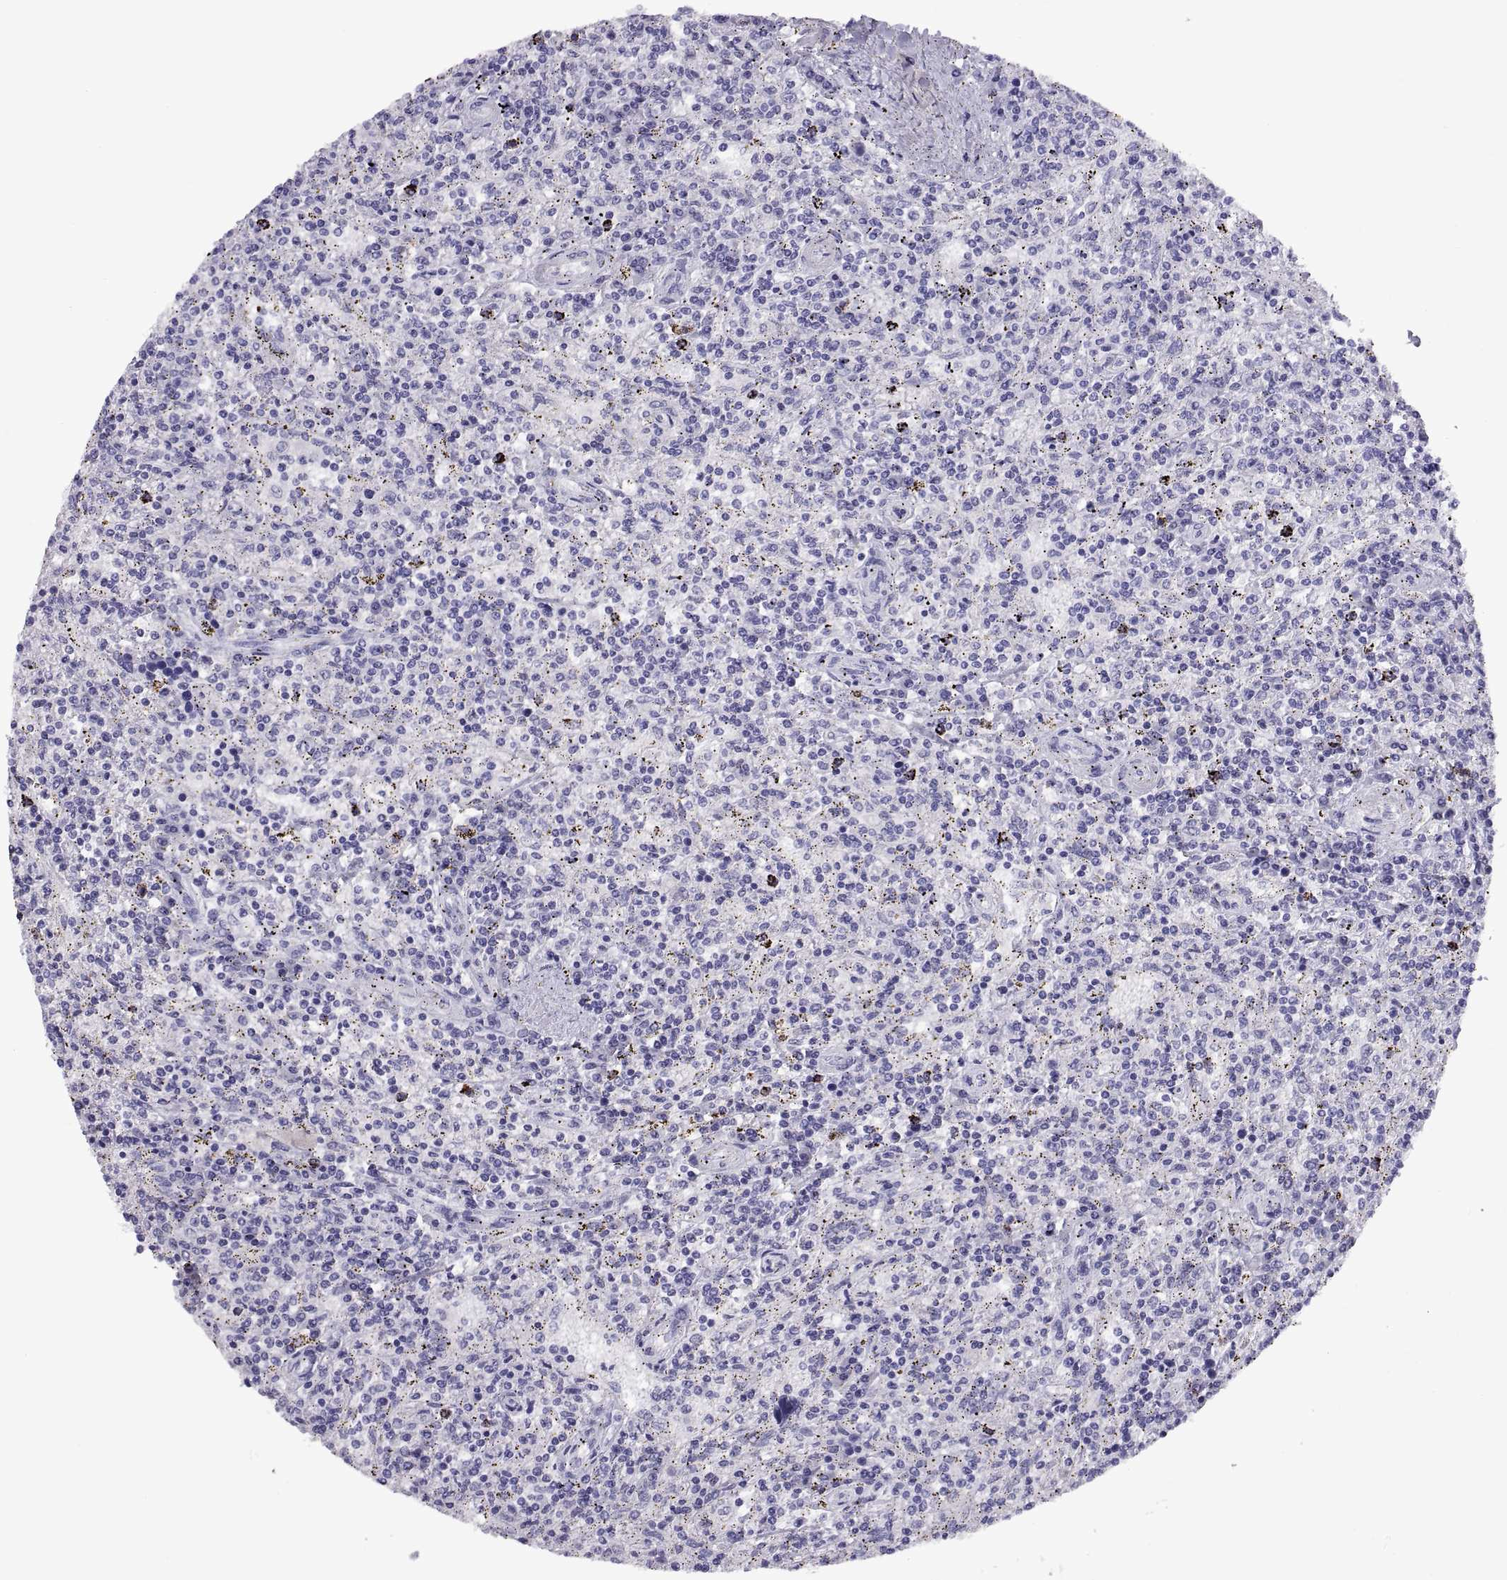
{"staining": {"intensity": "negative", "quantity": "none", "location": "none"}, "tissue": "lymphoma", "cell_type": "Tumor cells", "image_type": "cancer", "snomed": [{"axis": "morphology", "description": "Malignant lymphoma, non-Hodgkin's type, Low grade"}, {"axis": "topography", "description": "Spleen"}], "caption": "Tumor cells are negative for protein expression in human lymphoma.", "gene": "RGS20", "patient": {"sex": "male", "age": 62}}